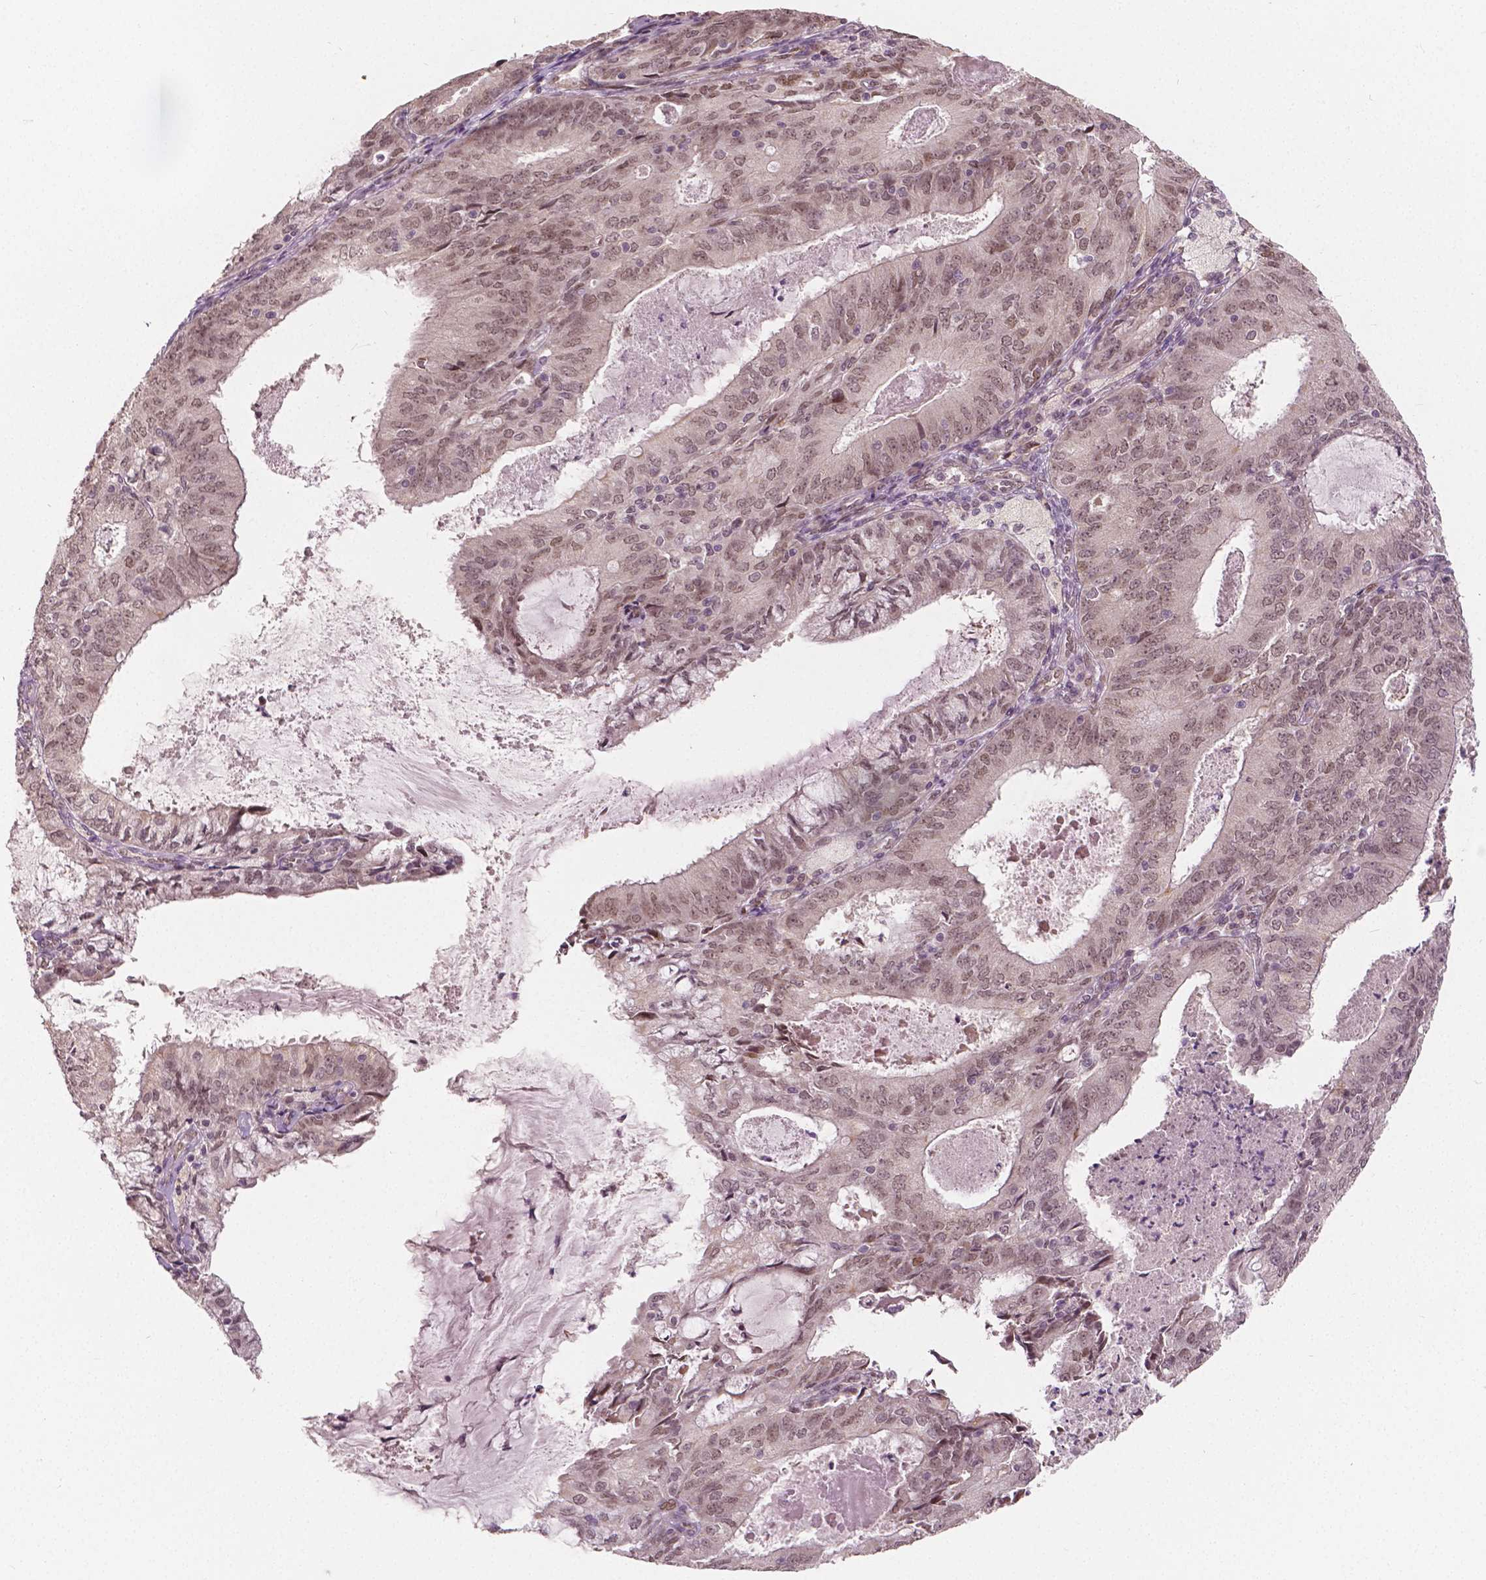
{"staining": {"intensity": "weak", "quantity": ">75%", "location": "nuclear"}, "tissue": "endometrial cancer", "cell_type": "Tumor cells", "image_type": "cancer", "snomed": [{"axis": "morphology", "description": "Adenocarcinoma, NOS"}, {"axis": "topography", "description": "Endometrium"}], "caption": "A histopathology image of human adenocarcinoma (endometrial) stained for a protein displays weak nuclear brown staining in tumor cells.", "gene": "HMBOX1", "patient": {"sex": "female", "age": 57}}